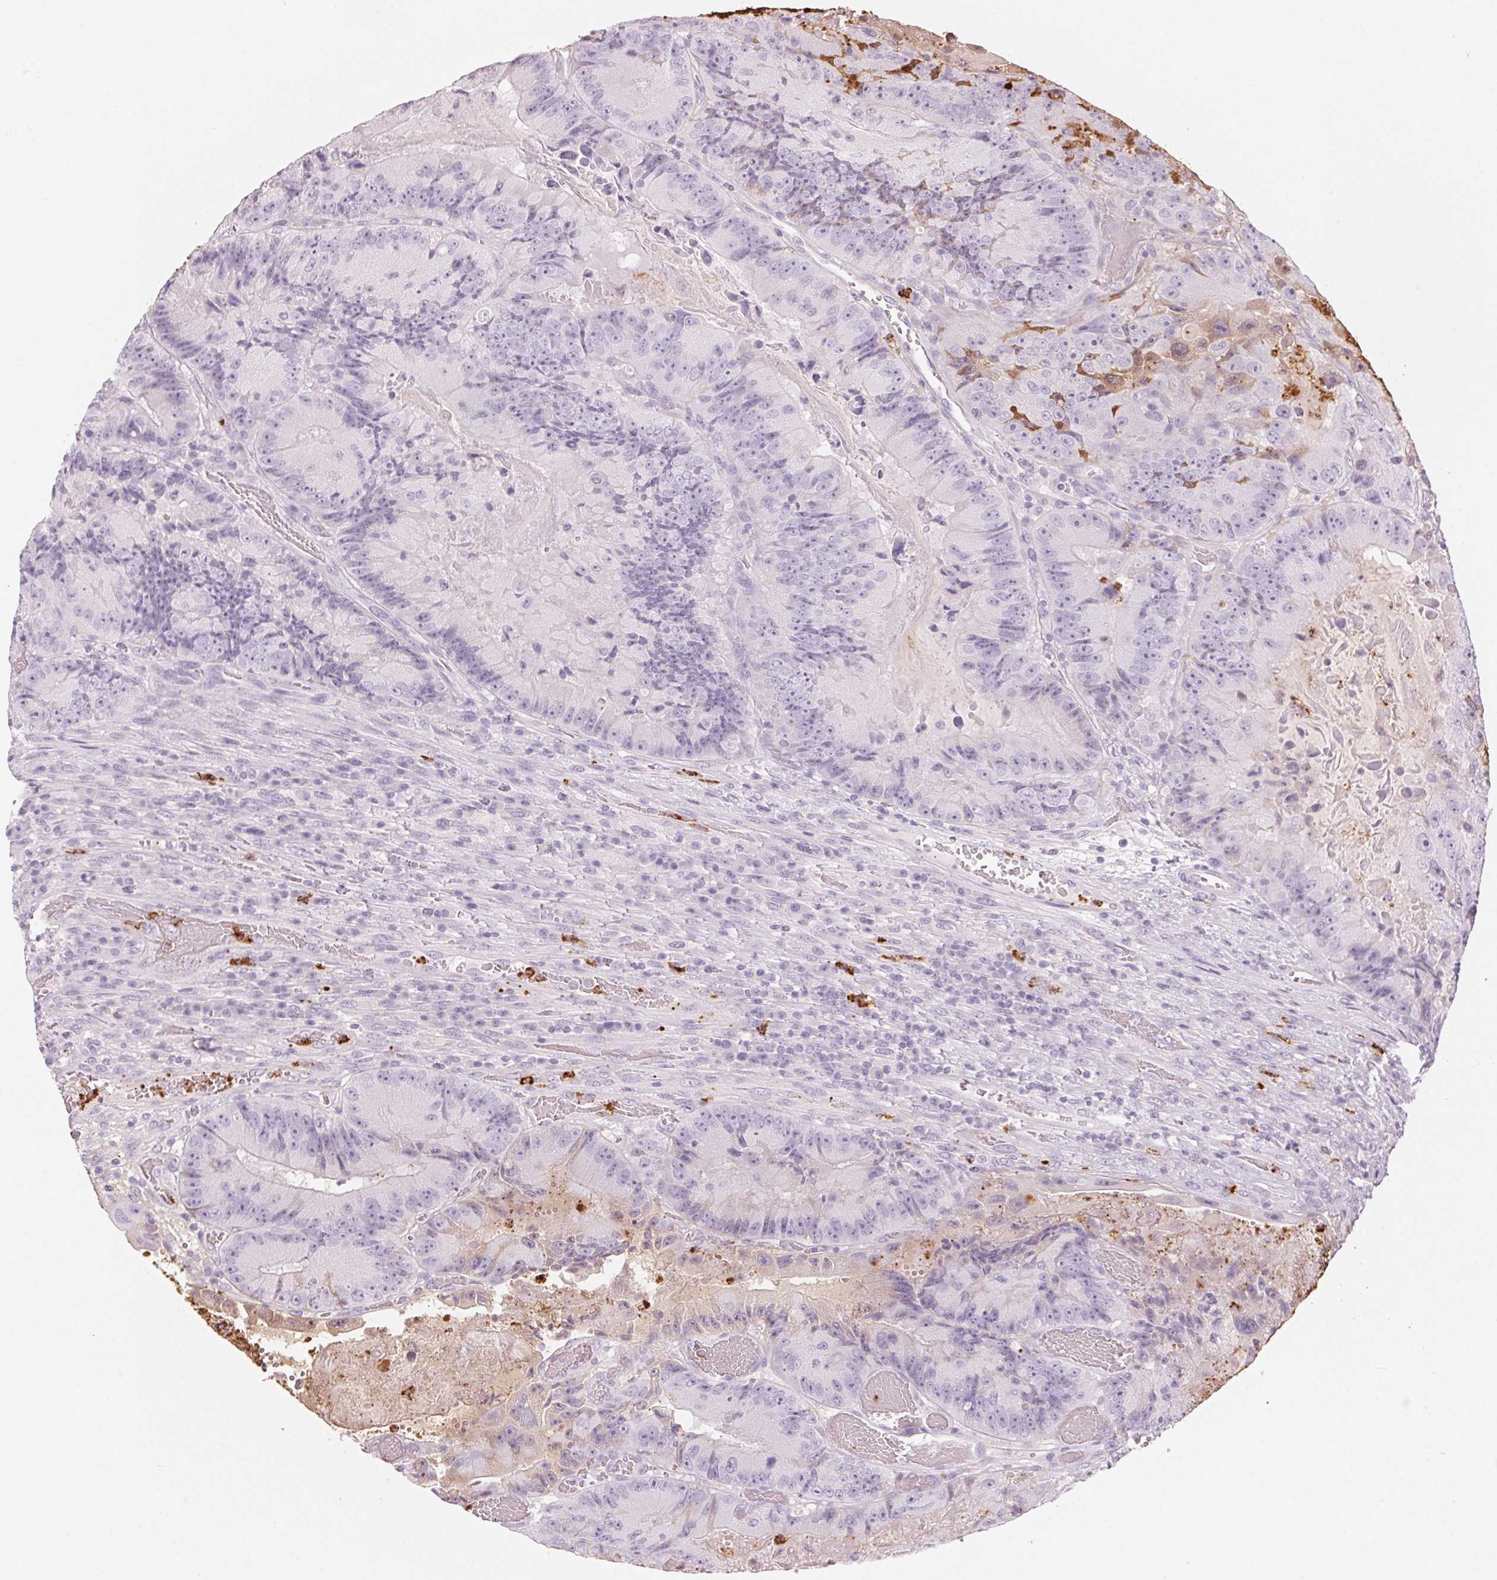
{"staining": {"intensity": "moderate", "quantity": "<25%", "location": "cytoplasmic/membranous"}, "tissue": "colorectal cancer", "cell_type": "Tumor cells", "image_type": "cancer", "snomed": [{"axis": "morphology", "description": "Adenocarcinoma, NOS"}, {"axis": "topography", "description": "Colon"}], "caption": "Moderate cytoplasmic/membranous protein expression is identified in approximately <25% of tumor cells in colorectal cancer.", "gene": "KLK7", "patient": {"sex": "female", "age": 86}}